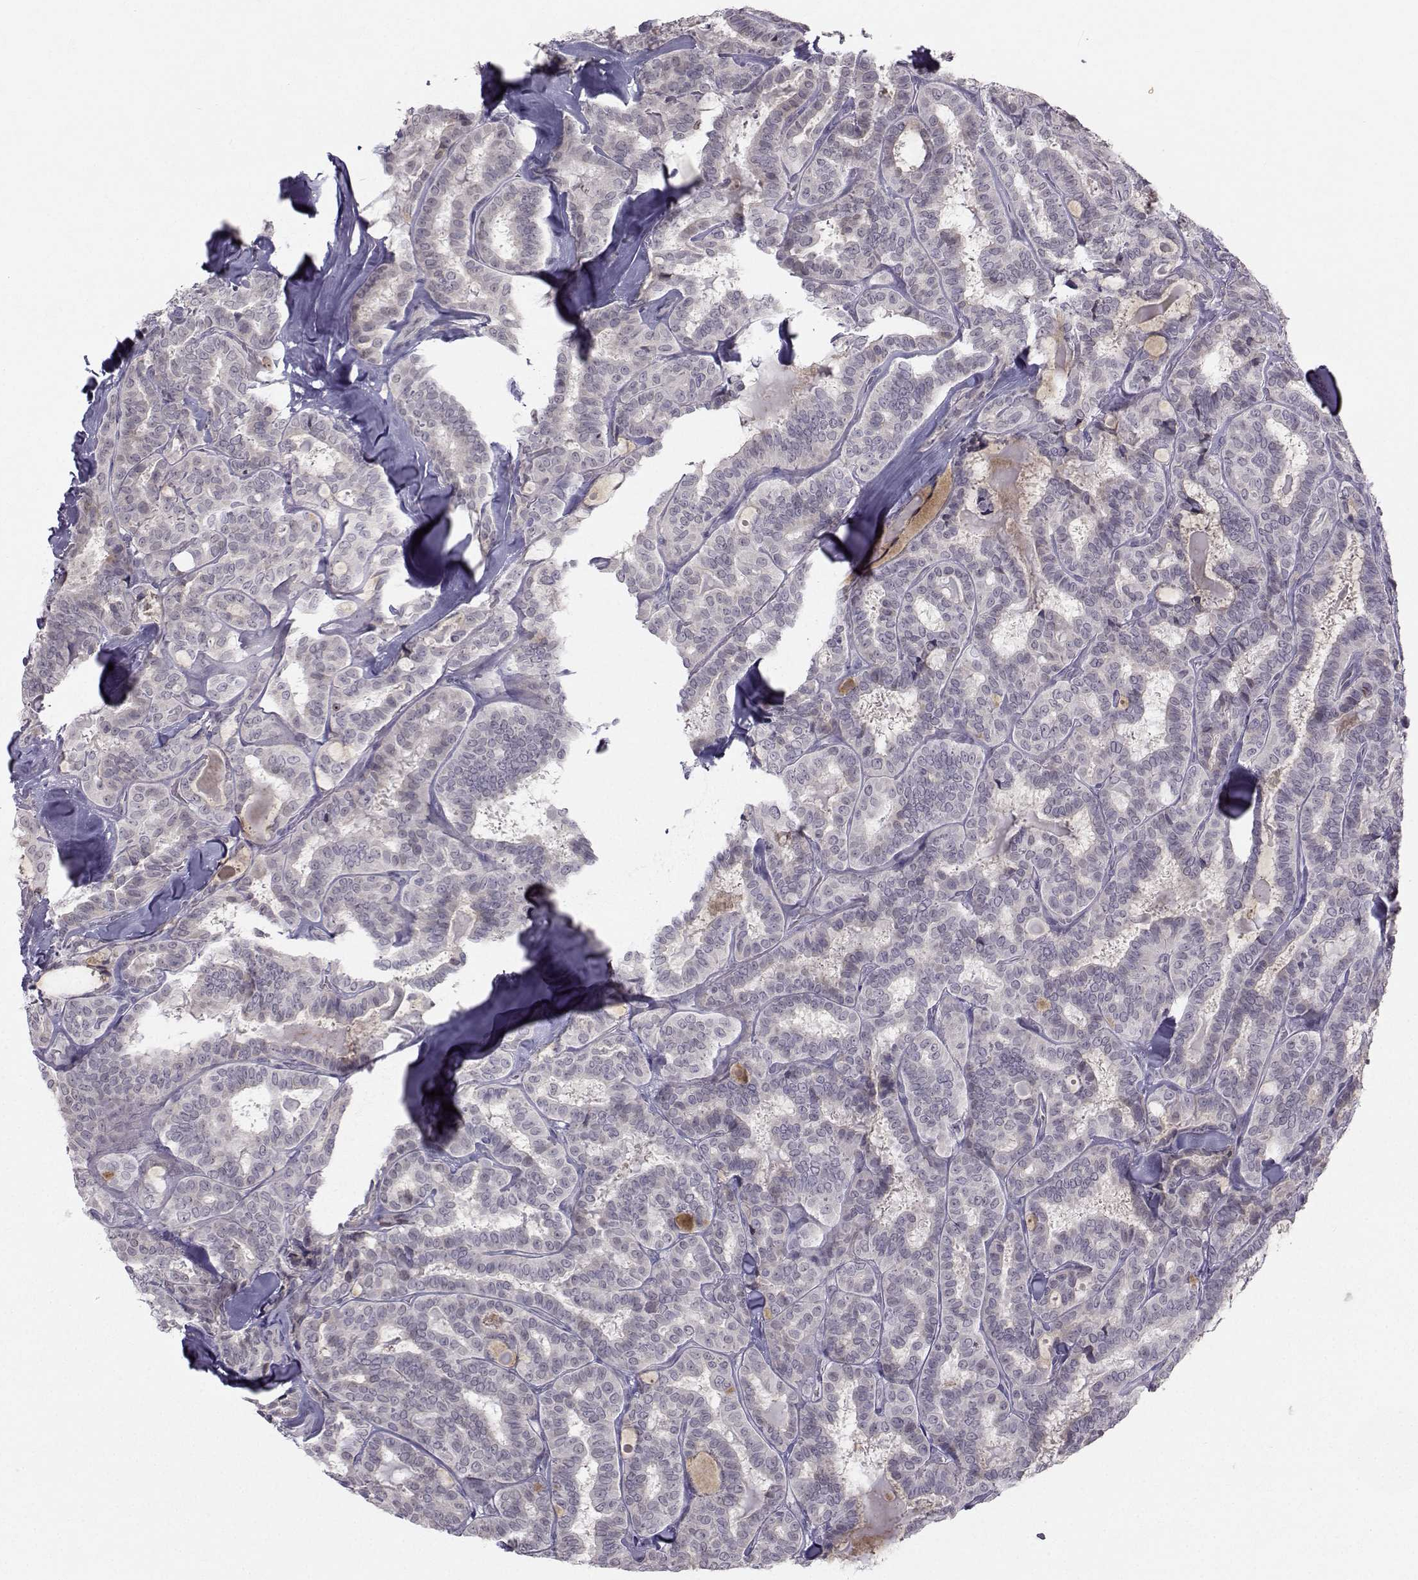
{"staining": {"intensity": "negative", "quantity": "none", "location": "none"}, "tissue": "thyroid cancer", "cell_type": "Tumor cells", "image_type": "cancer", "snomed": [{"axis": "morphology", "description": "Papillary adenocarcinoma, NOS"}, {"axis": "topography", "description": "Thyroid gland"}], "caption": "Thyroid cancer was stained to show a protein in brown. There is no significant positivity in tumor cells.", "gene": "LRP8", "patient": {"sex": "female", "age": 39}}